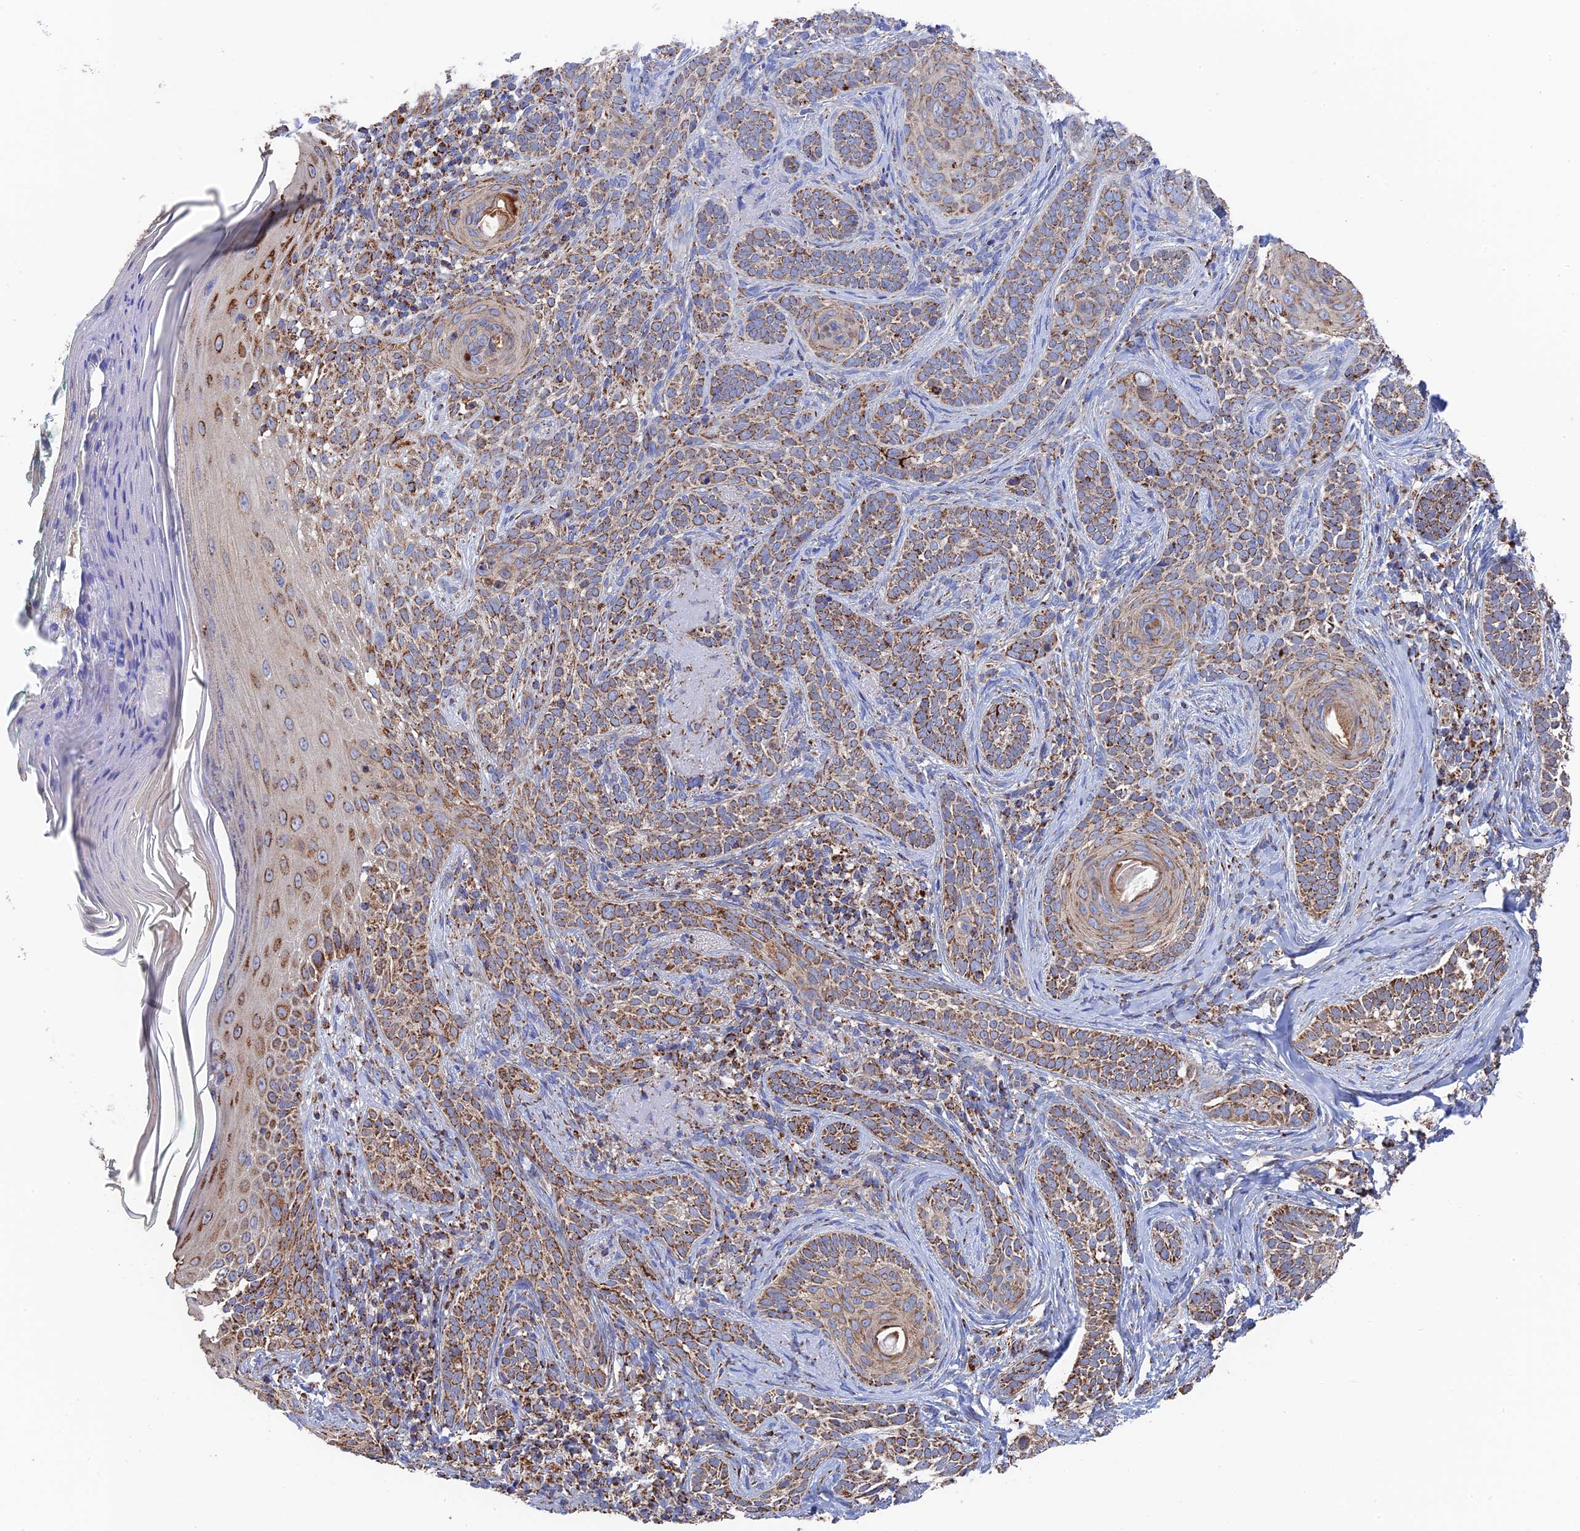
{"staining": {"intensity": "moderate", "quantity": ">75%", "location": "cytoplasmic/membranous"}, "tissue": "skin cancer", "cell_type": "Tumor cells", "image_type": "cancer", "snomed": [{"axis": "morphology", "description": "Basal cell carcinoma"}, {"axis": "topography", "description": "Skin"}], "caption": "Skin cancer was stained to show a protein in brown. There is medium levels of moderate cytoplasmic/membranous staining in approximately >75% of tumor cells. (DAB (3,3'-diaminobenzidine) = brown stain, brightfield microscopy at high magnification).", "gene": "HAUS8", "patient": {"sex": "male", "age": 71}}